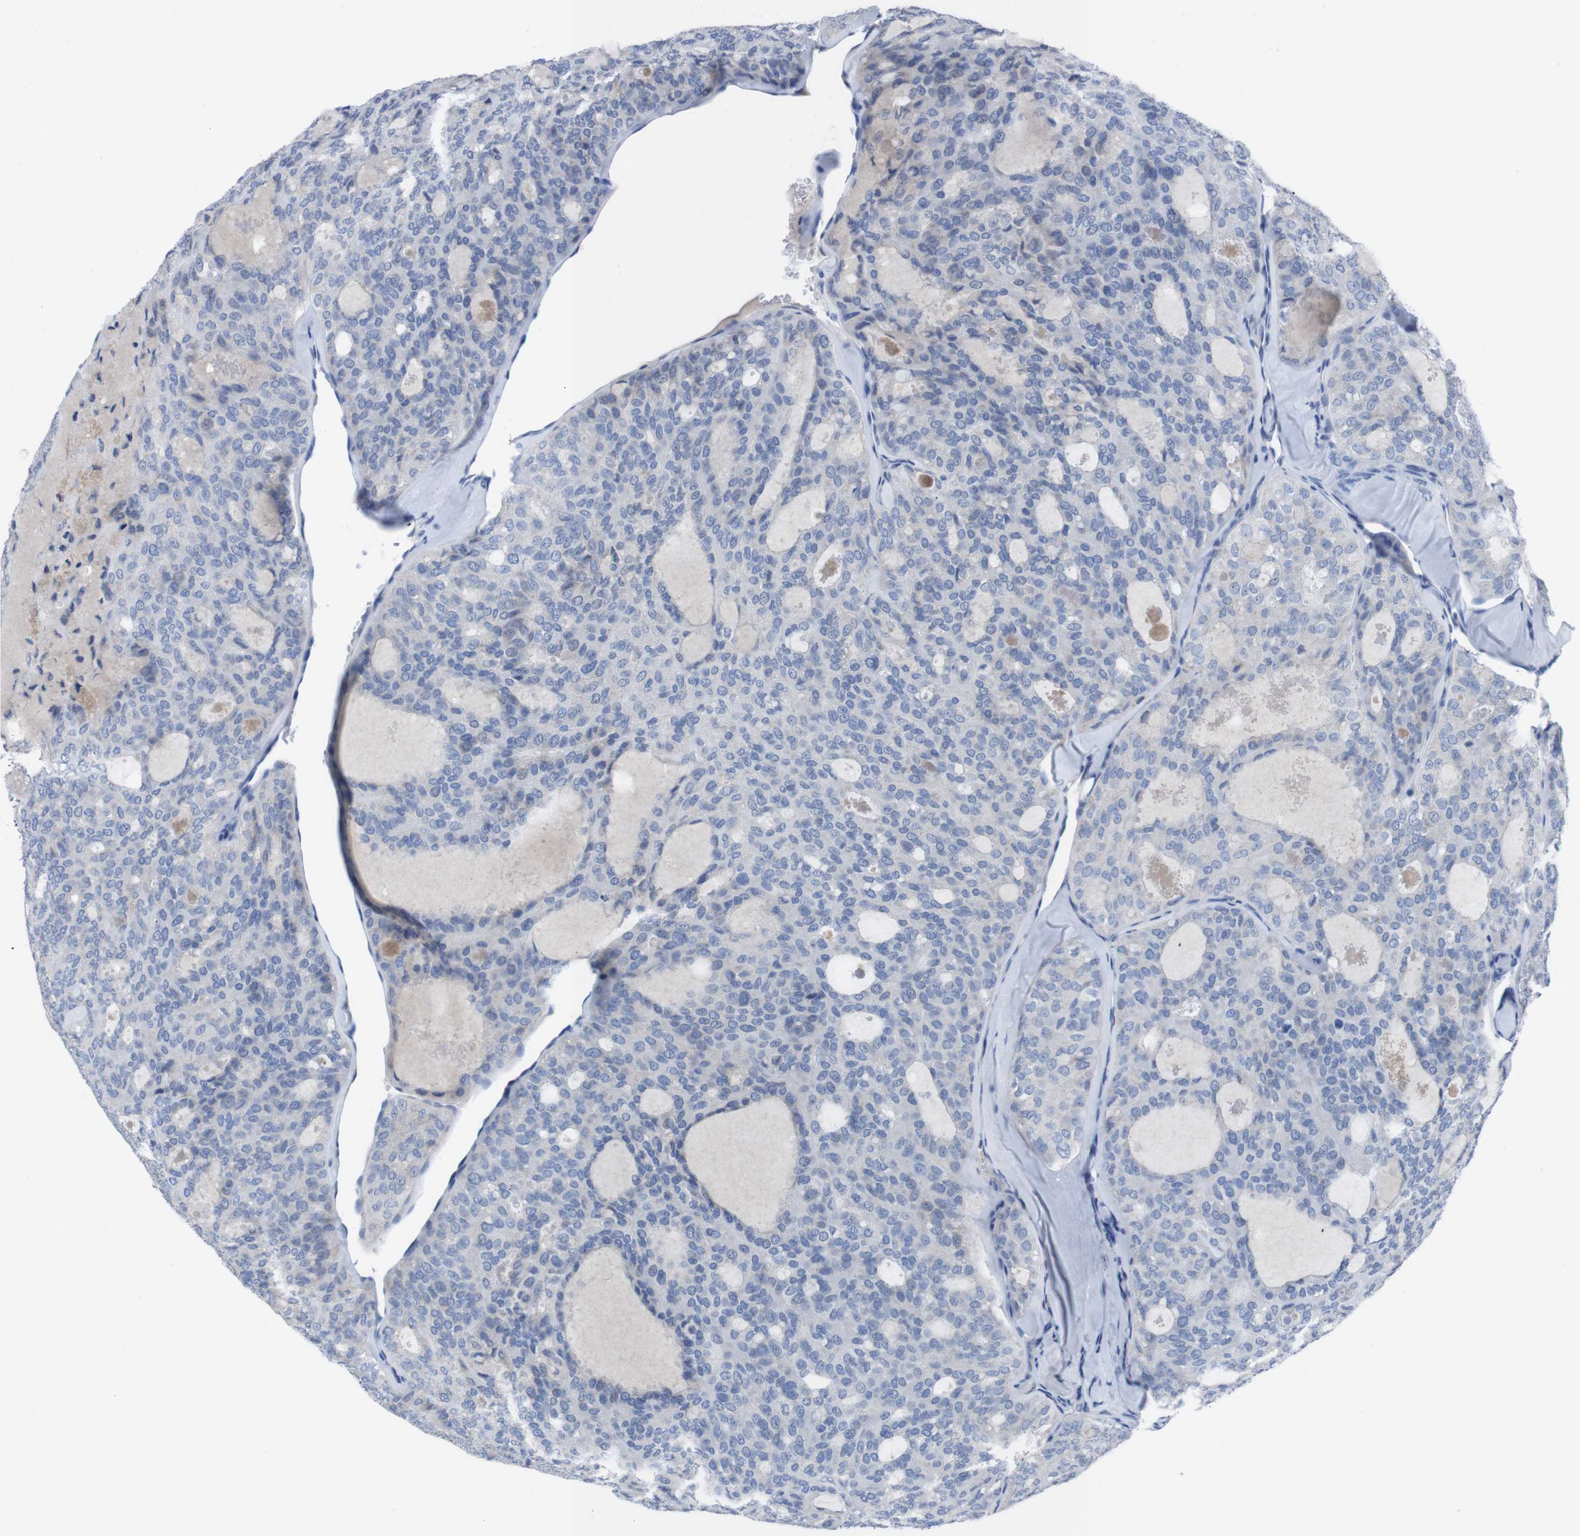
{"staining": {"intensity": "negative", "quantity": "none", "location": "none"}, "tissue": "thyroid cancer", "cell_type": "Tumor cells", "image_type": "cancer", "snomed": [{"axis": "morphology", "description": "Follicular adenoma carcinoma, NOS"}, {"axis": "topography", "description": "Thyroid gland"}], "caption": "Thyroid follicular adenoma carcinoma stained for a protein using immunohistochemistry (IHC) exhibits no staining tumor cells.", "gene": "IRF4", "patient": {"sex": "male", "age": 75}}